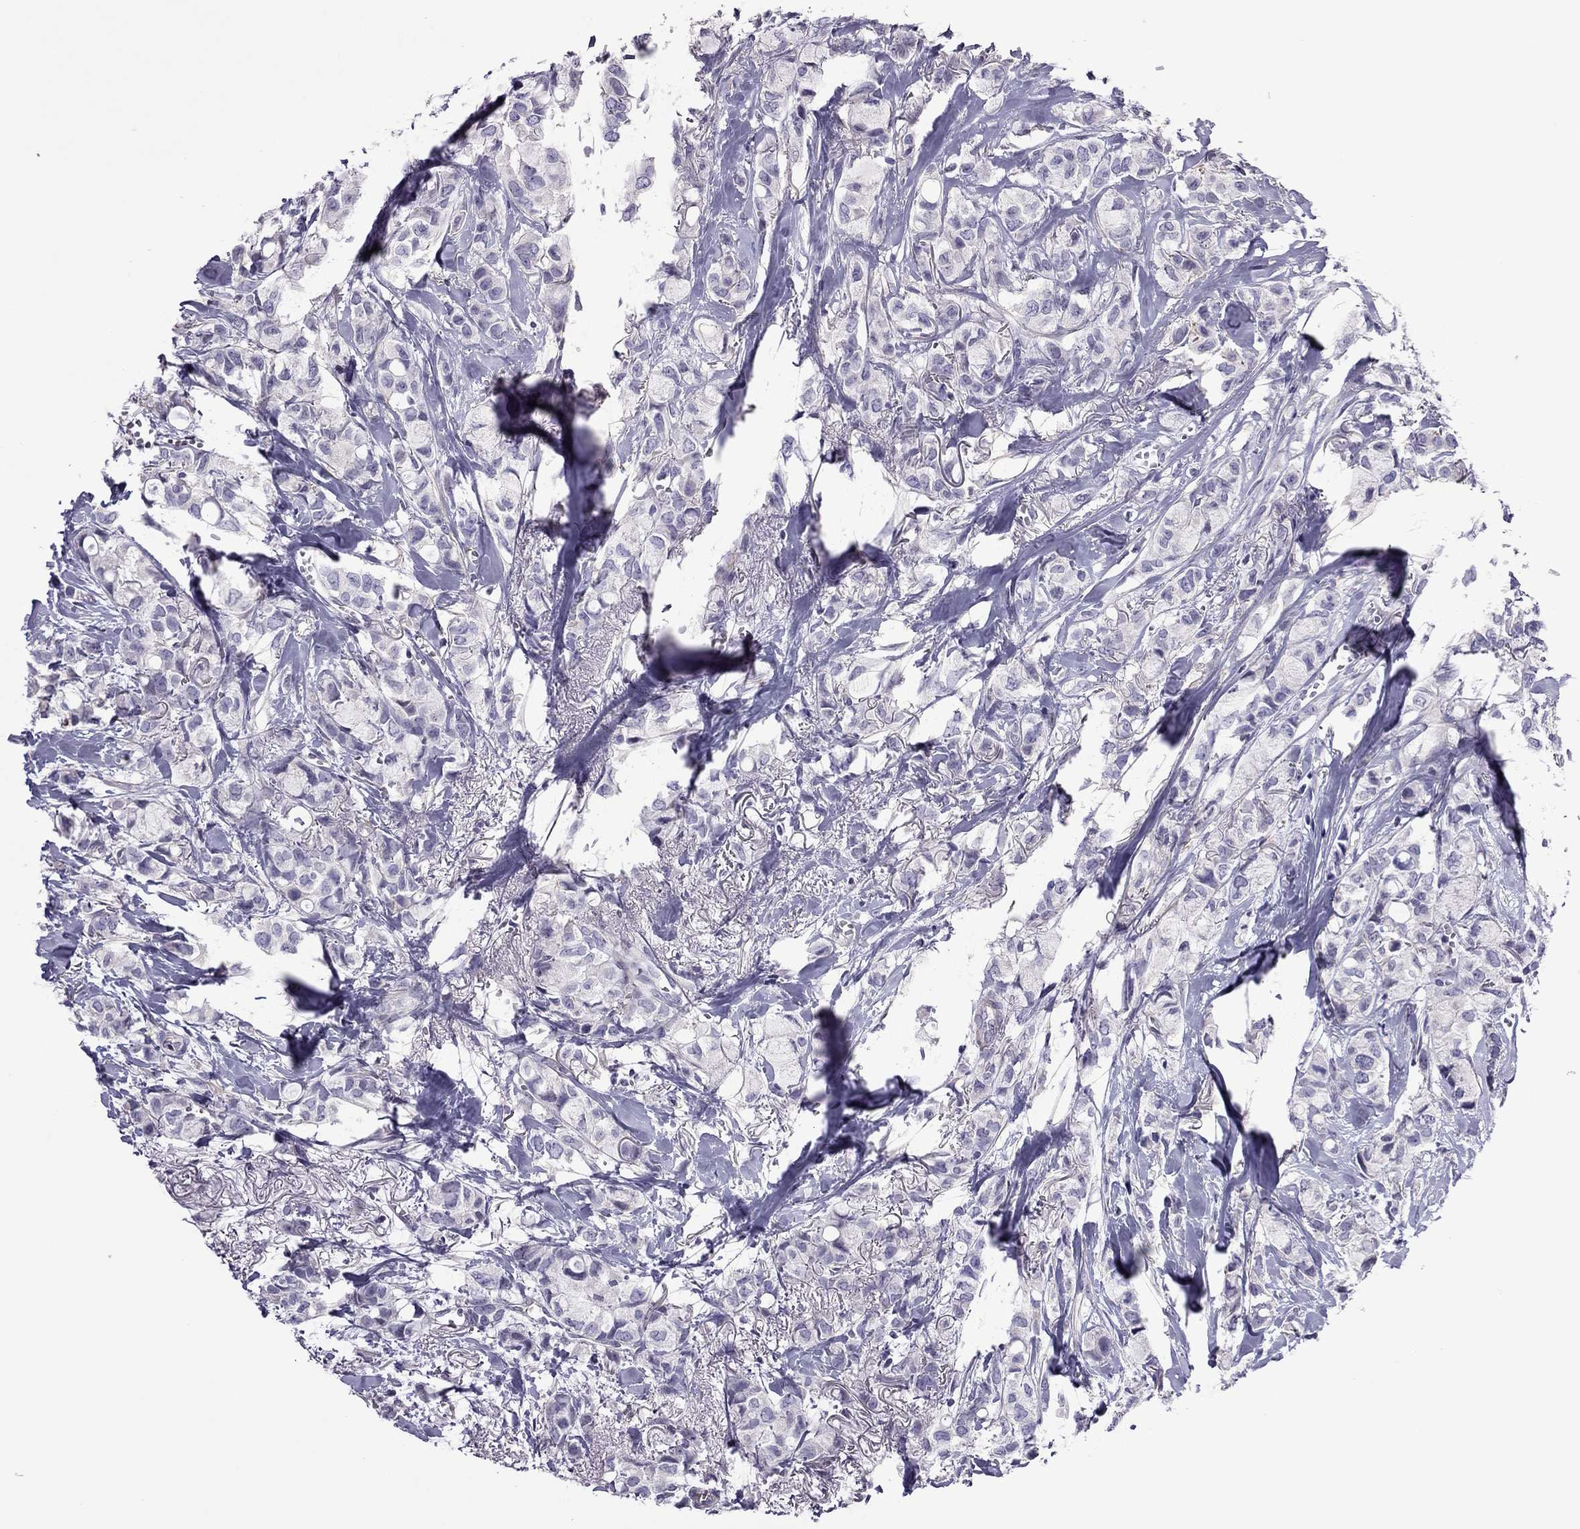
{"staining": {"intensity": "negative", "quantity": "none", "location": "none"}, "tissue": "breast cancer", "cell_type": "Tumor cells", "image_type": "cancer", "snomed": [{"axis": "morphology", "description": "Duct carcinoma"}, {"axis": "topography", "description": "Breast"}], "caption": "Immunohistochemistry image of human breast cancer (intraductal carcinoma) stained for a protein (brown), which demonstrates no positivity in tumor cells.", "gene": "SLC16A8", "patient": {"sex": "female", "age": 85}}